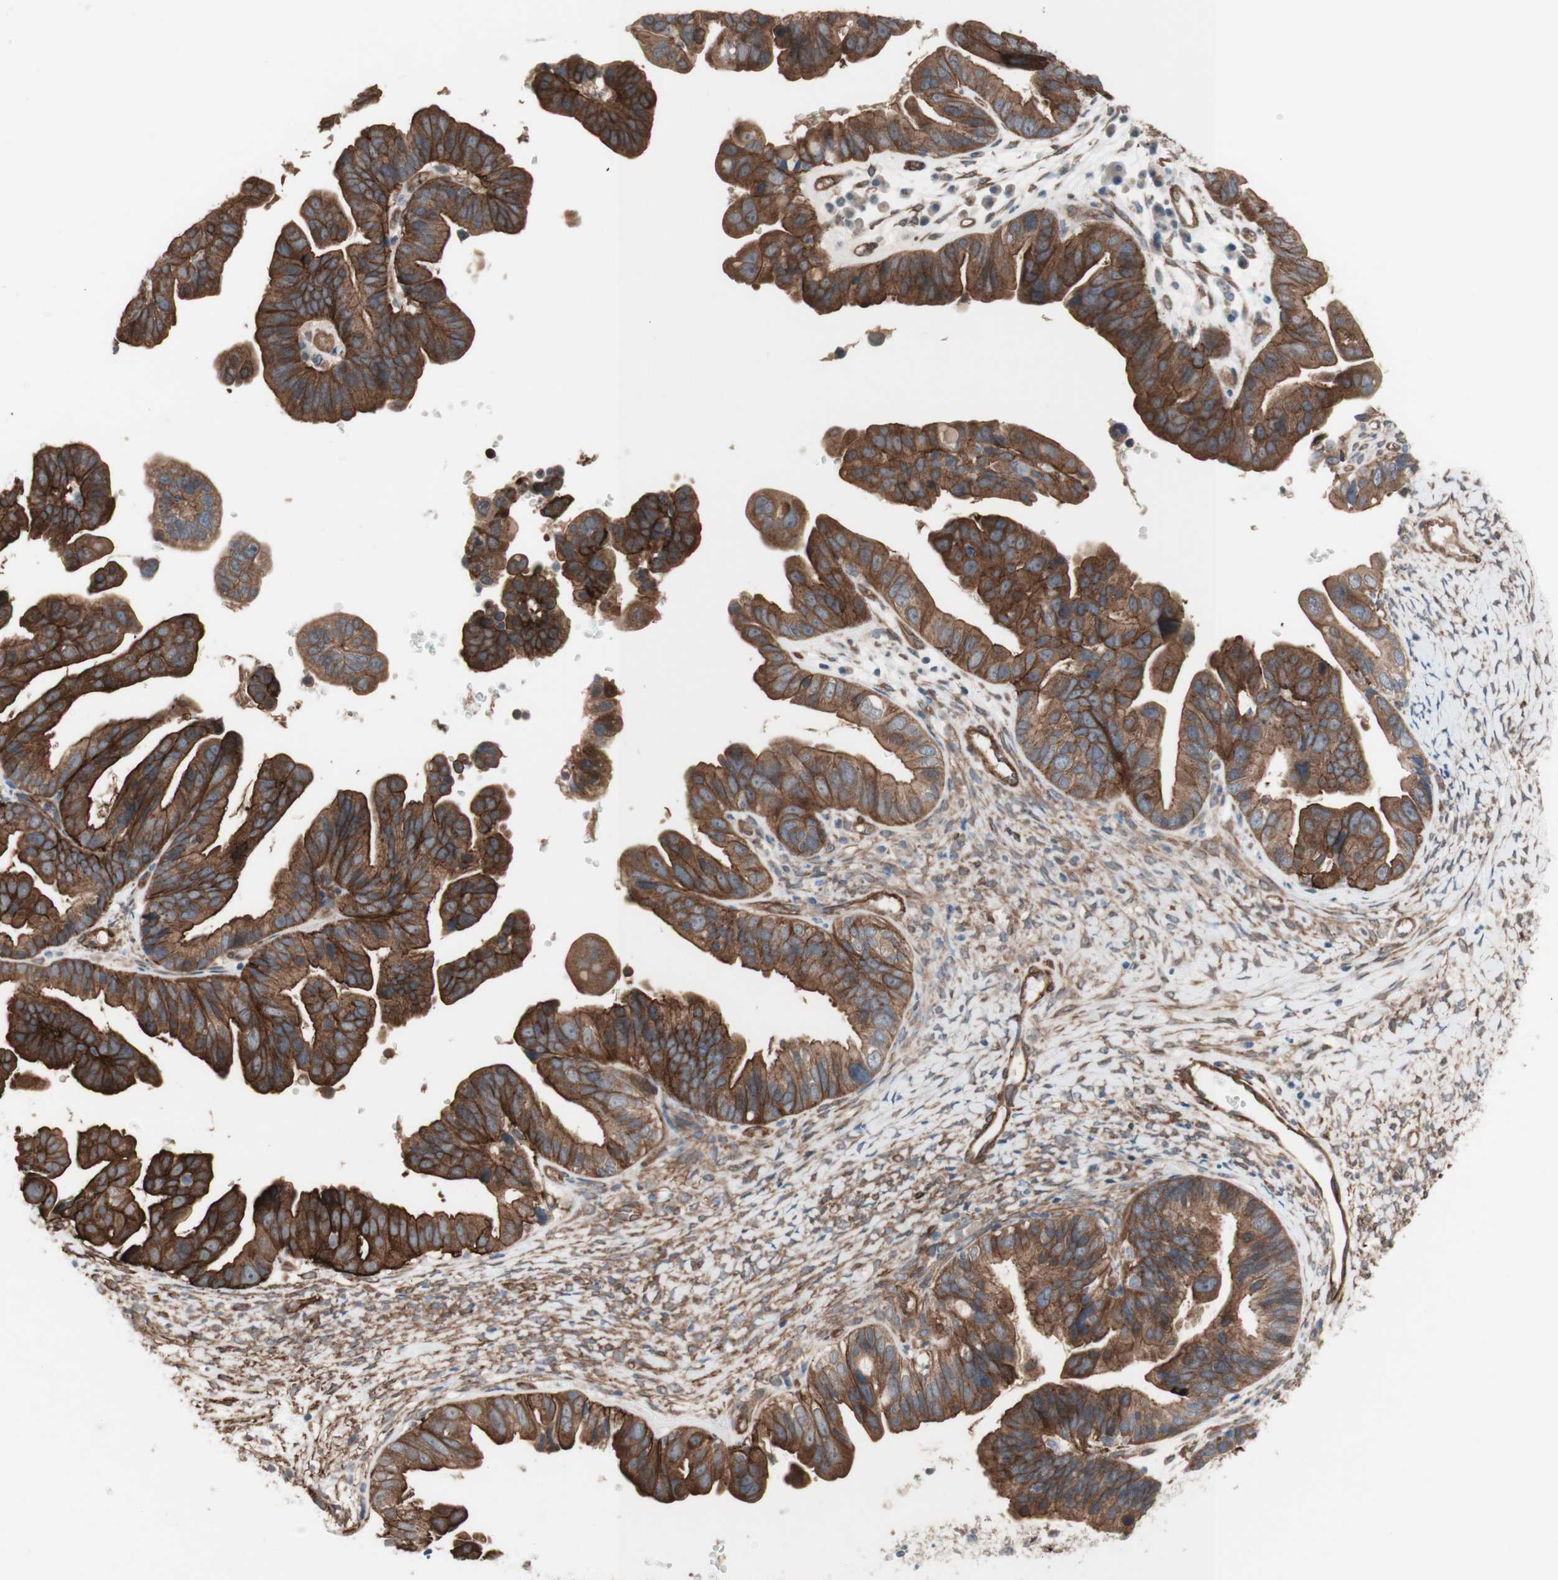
{"staining": {"intensity": "strong", "quantity": ">75%", "location": "cytoplasmic/membranous"}, "tissue": "ovarian cancer", "cell_type": "Tumor cells", "image_type": "cancer", "snomed": [{"axis": "morphology", "description": "Cystadenocarcinoma, serous, NOS"}, {"axis": "topography", "description": "Ovary"}], "caption": "A brown stain labels strong cytoplasmic/membranous positivity of a protein in ovarian cancer (serous cystadenocarcinoma) tumor cells. Immunohistochemistry (ihc) stains the protein in brown and the nuclei are stained blue.", "gene": "CNN3", "patient": {"sex": "female", "age": 56}}